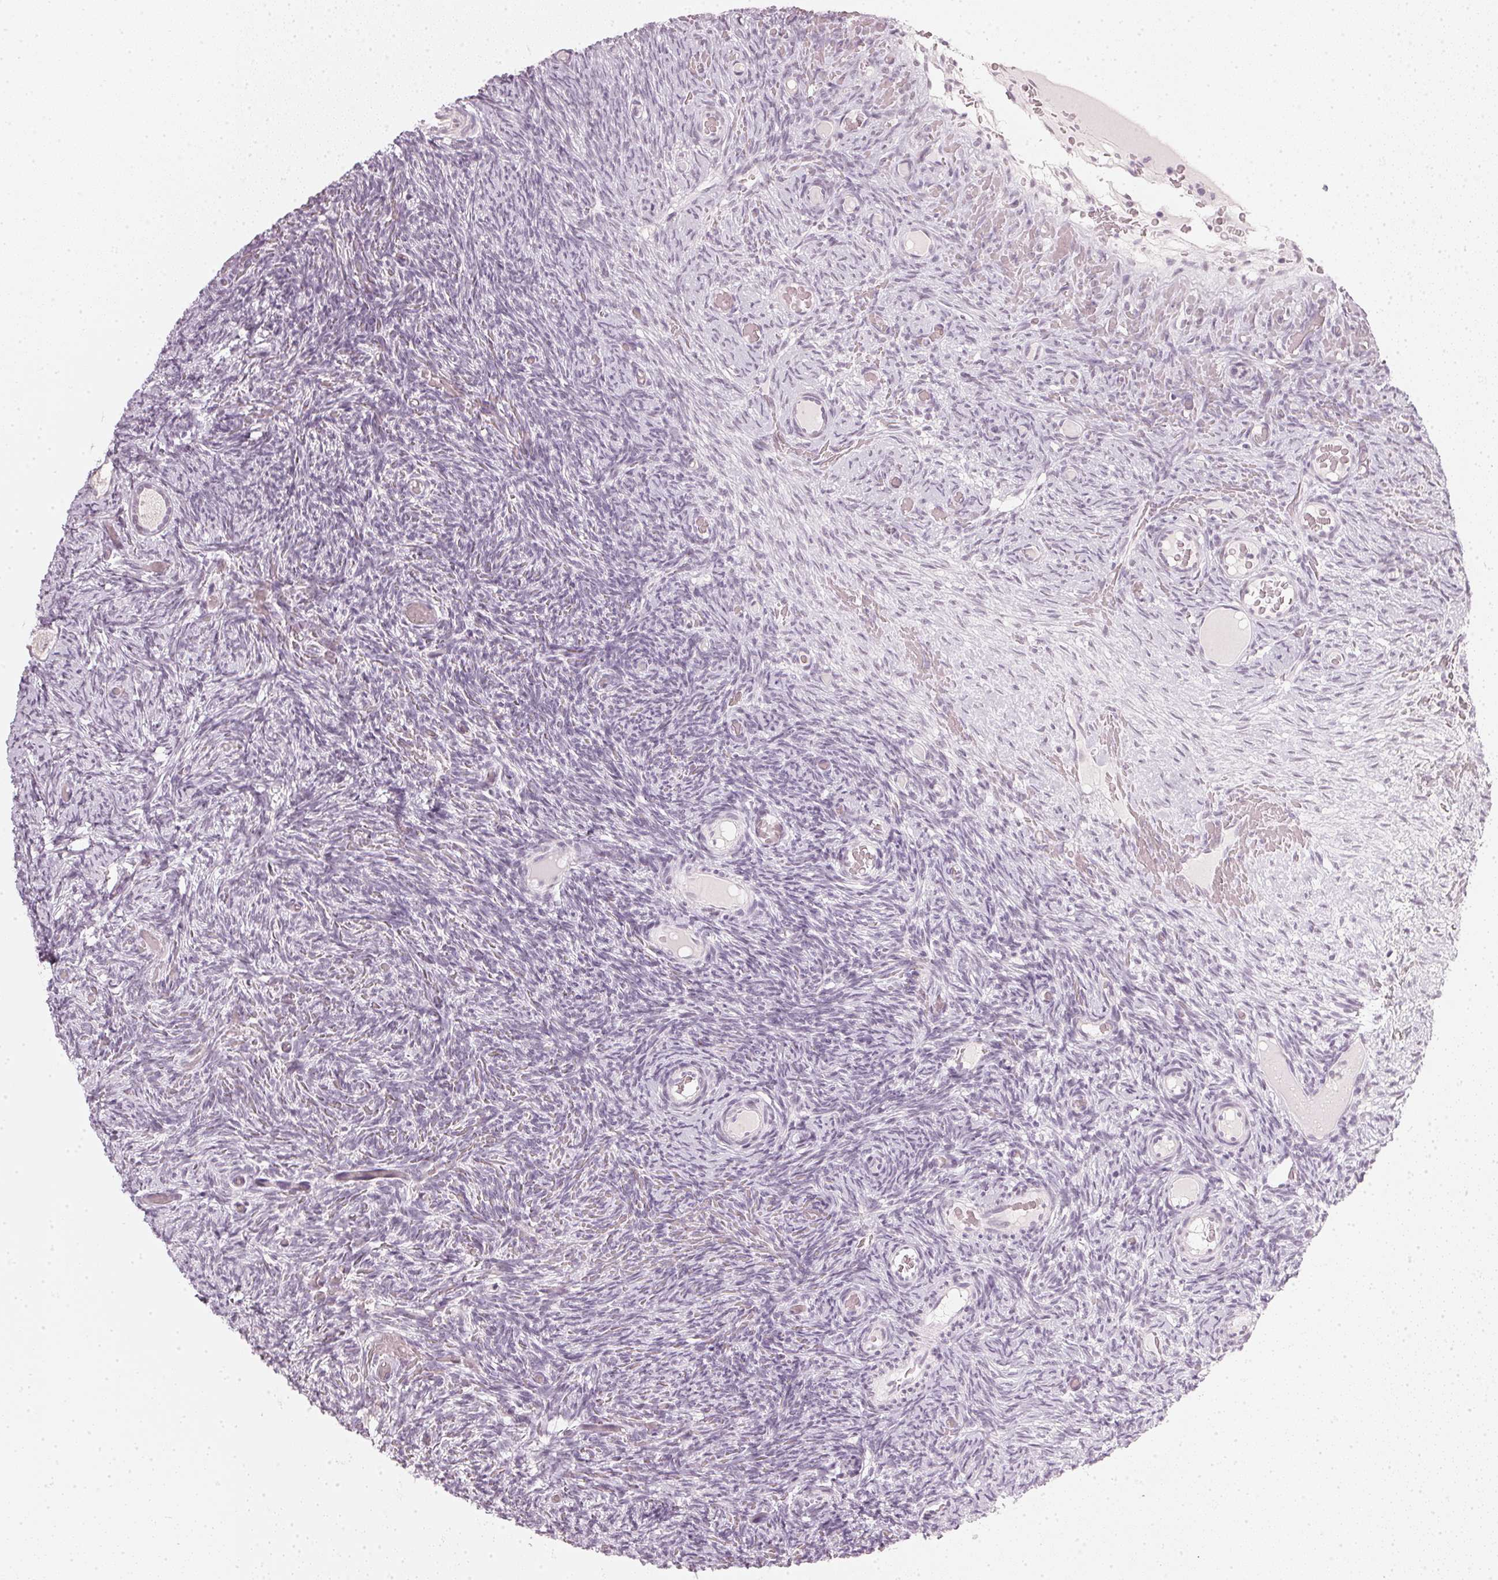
{"staining": {"intensity": "negative", "quantity": "none", "location": "none"}, "tissue": "ovary", "cell_type": "Follicle cells", "image_type": "normal", "snomed": [{"axis": "morphology", "description": "Normal tissue, NOS"}, {"axis": "topography", "description": "Ovary"}], "caption": "The micrograph exhibits no staining of follicle cells in unremarkable ovary.", "gene": "DNAJC6", "patient": {"sex": "female", "age": 34}}